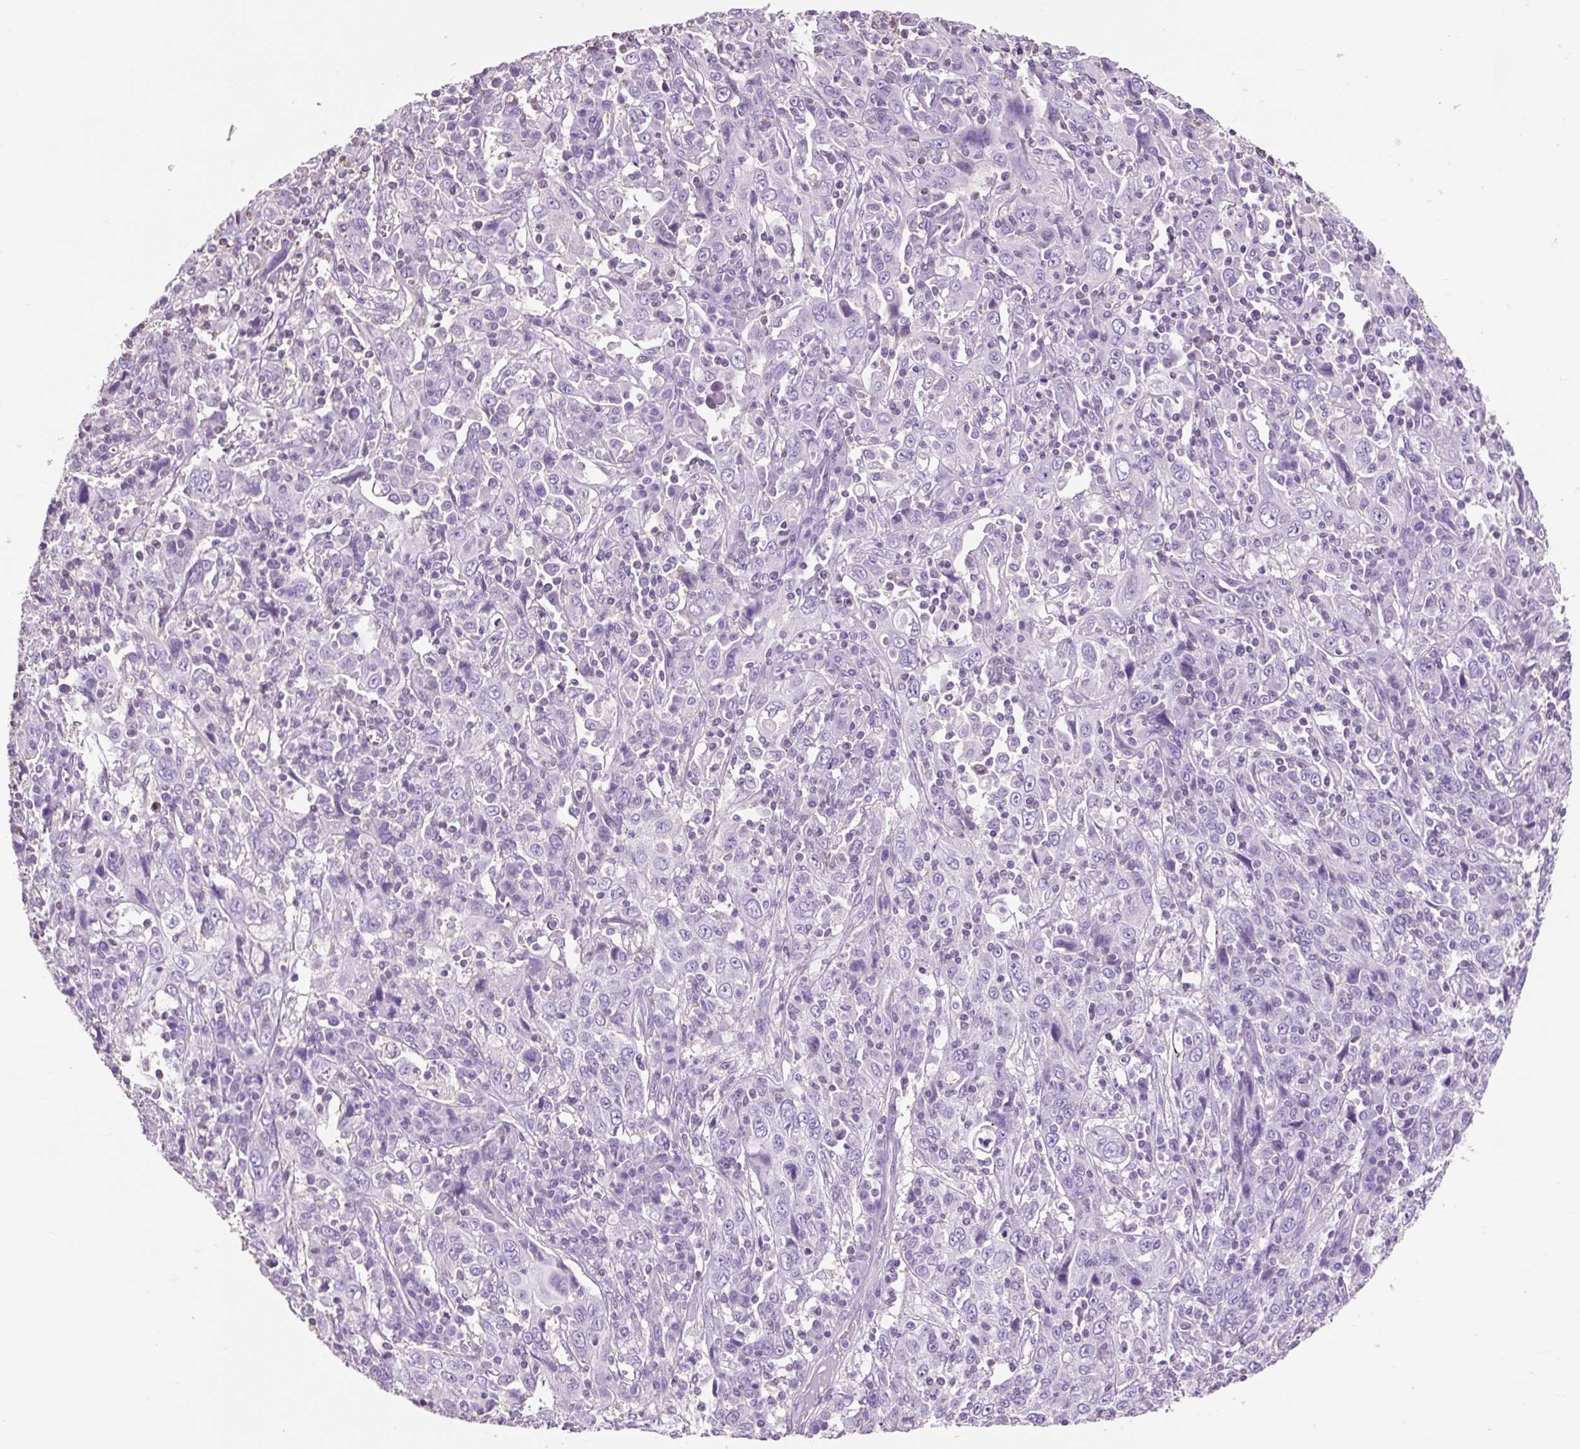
{"staining": {"intensity": "negative", "quantity": "none", "location": "none"}, "tissue": "cervical cancer", "cell_type": "Tumor cells", "image_type": "cancer", "snomed": [{"axis": "morphology", "description": "Squamous cell carcinoma, NOS"}, {"axis": "topography", "description": "Cervix"}], "caption": "There is no significant positivity in tumor cells of cervical squamous cell carcinoma.", "gene": "OR10A7", "patient": {"sex": "female", "age": 46}}